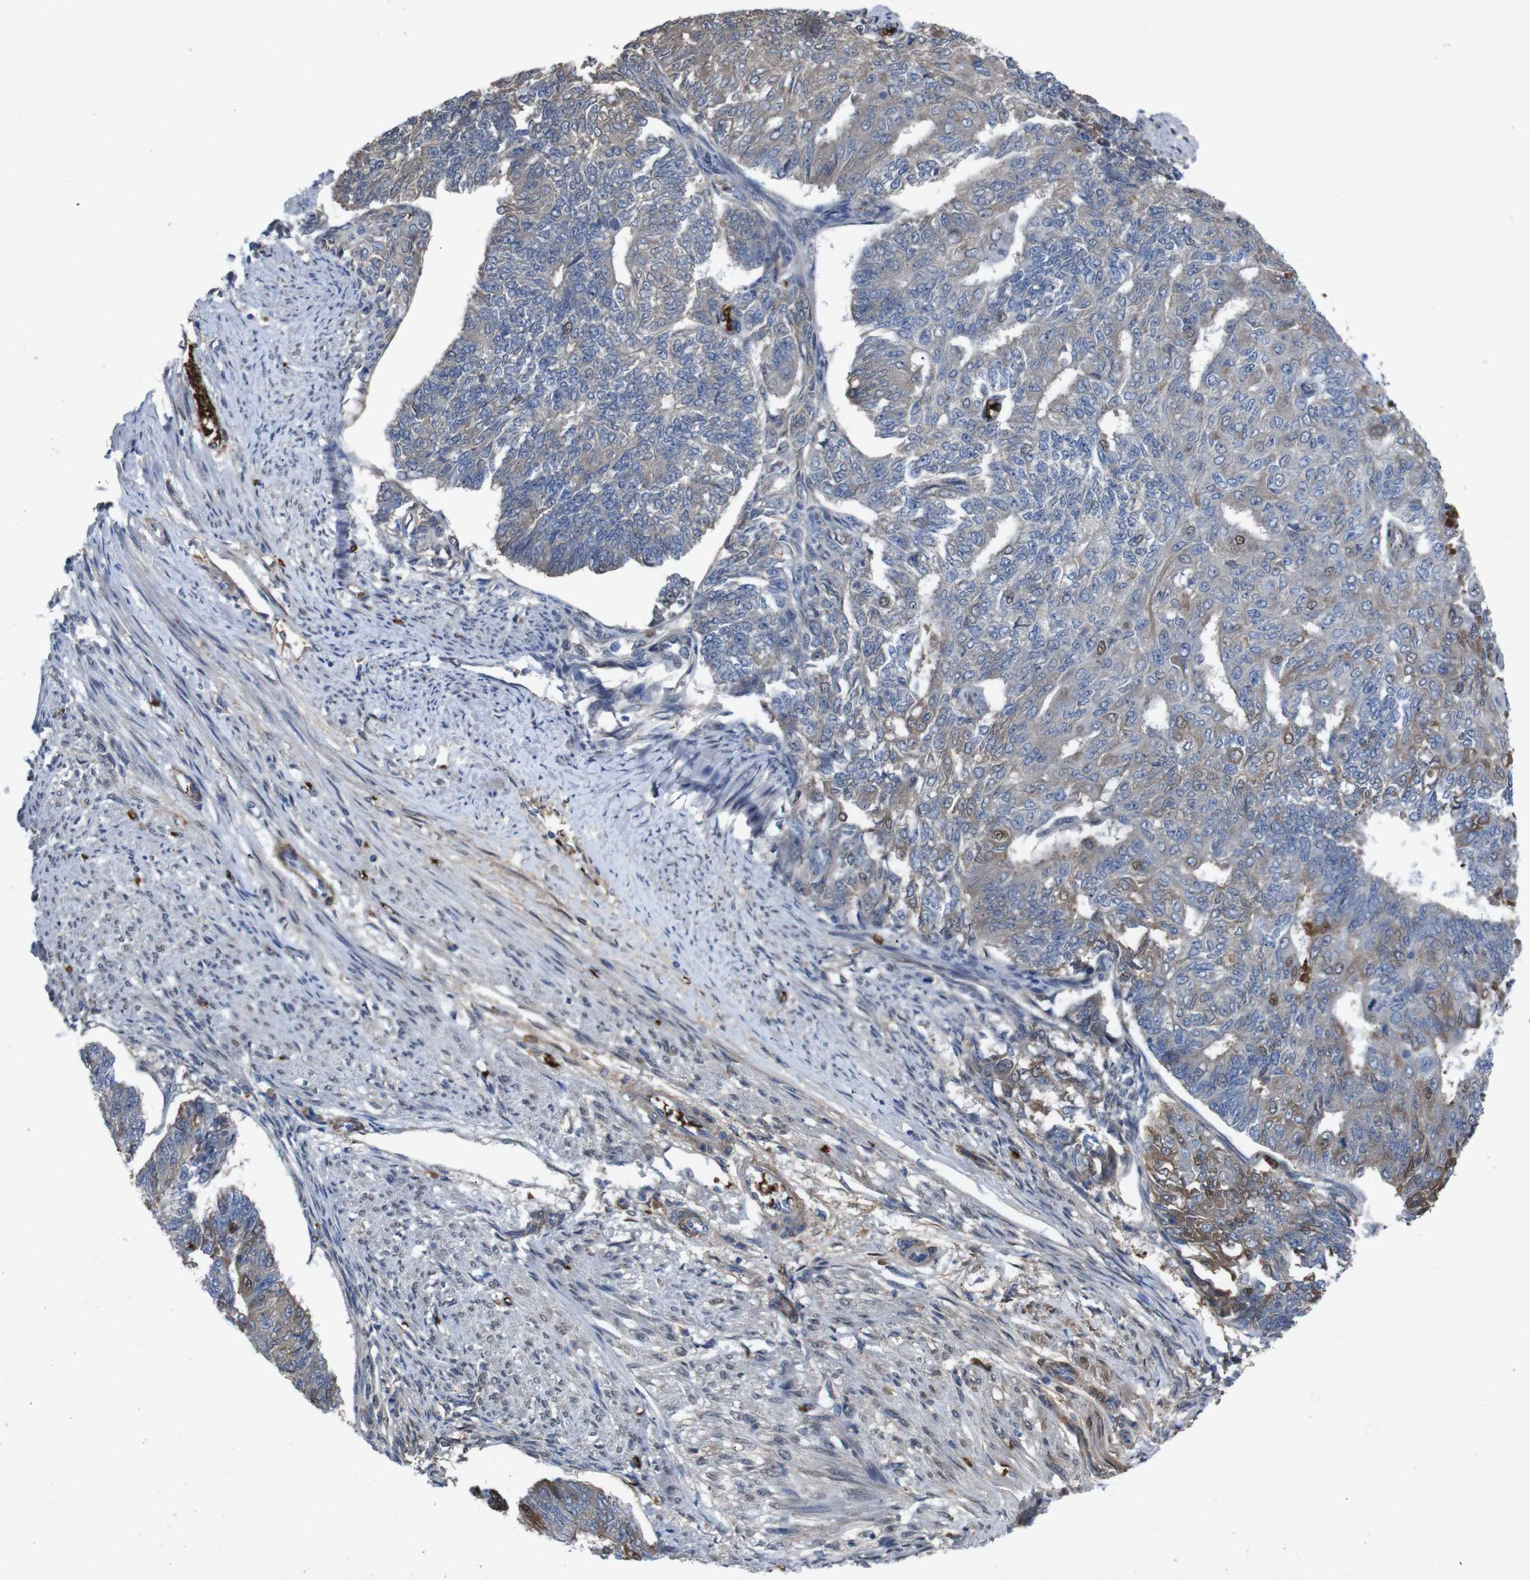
{"staining": {"intensity": "moderate", "quantity": "<25%", "location": "nuclear"}, "tissue": "endometrial cancer", "cell_type": "Tumor cells", "image_type": "cancer", "snomed": [{"axis": "morphology", "description": "Adenocarcinoma, NOS"}, {"axis": "topography", "description": "Endometrium"}], "caption": "Moderate nuclear staining for a protein is identified in about <25% of tumor cells of adenocarcinoma (endometrial) using immunohistochemistry.", "gene": "SPTB", "patient": {"sex": "female", "age": 32}}